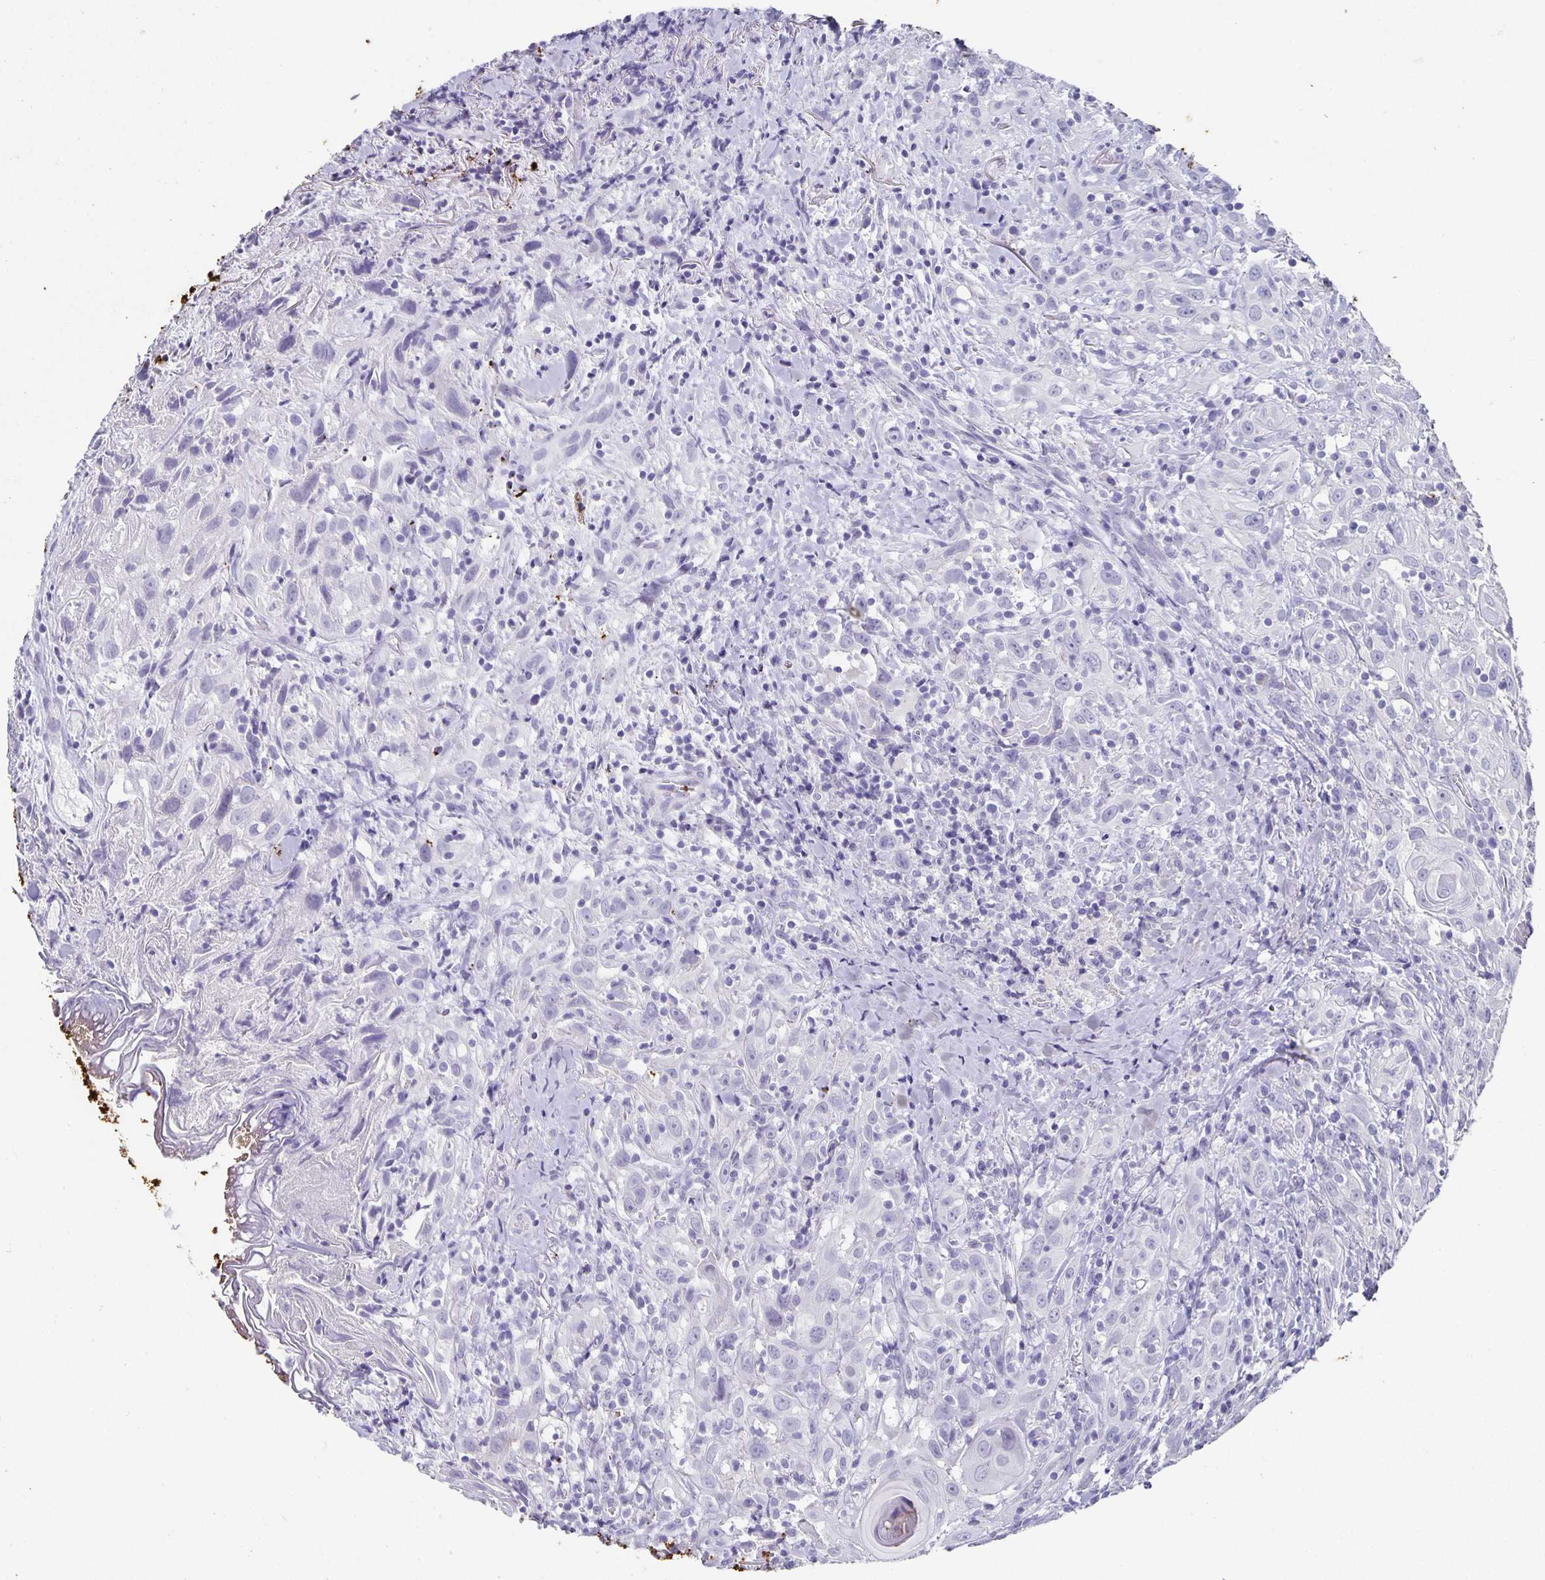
{"staining": {"intensity": "negative", "quantity": "none", "location": "none"}, "tissue": "head and neck cancer", "cell_type": "Tumor cells", "image_type": "cancer", "snomed": [{"axis": "morphology", "description": "Squamous cell carcinoma, NOS"}, {"axis": "topography", "description": "Head-Neck"}], "caption": "IHC histopathology image of neoplastic tissue: head and neck cancer stained with DAB demonstrates no significant protein positivity in tumor cells.", "gene": "CHGA", "patient": {"sex": "female", "age": 95}}